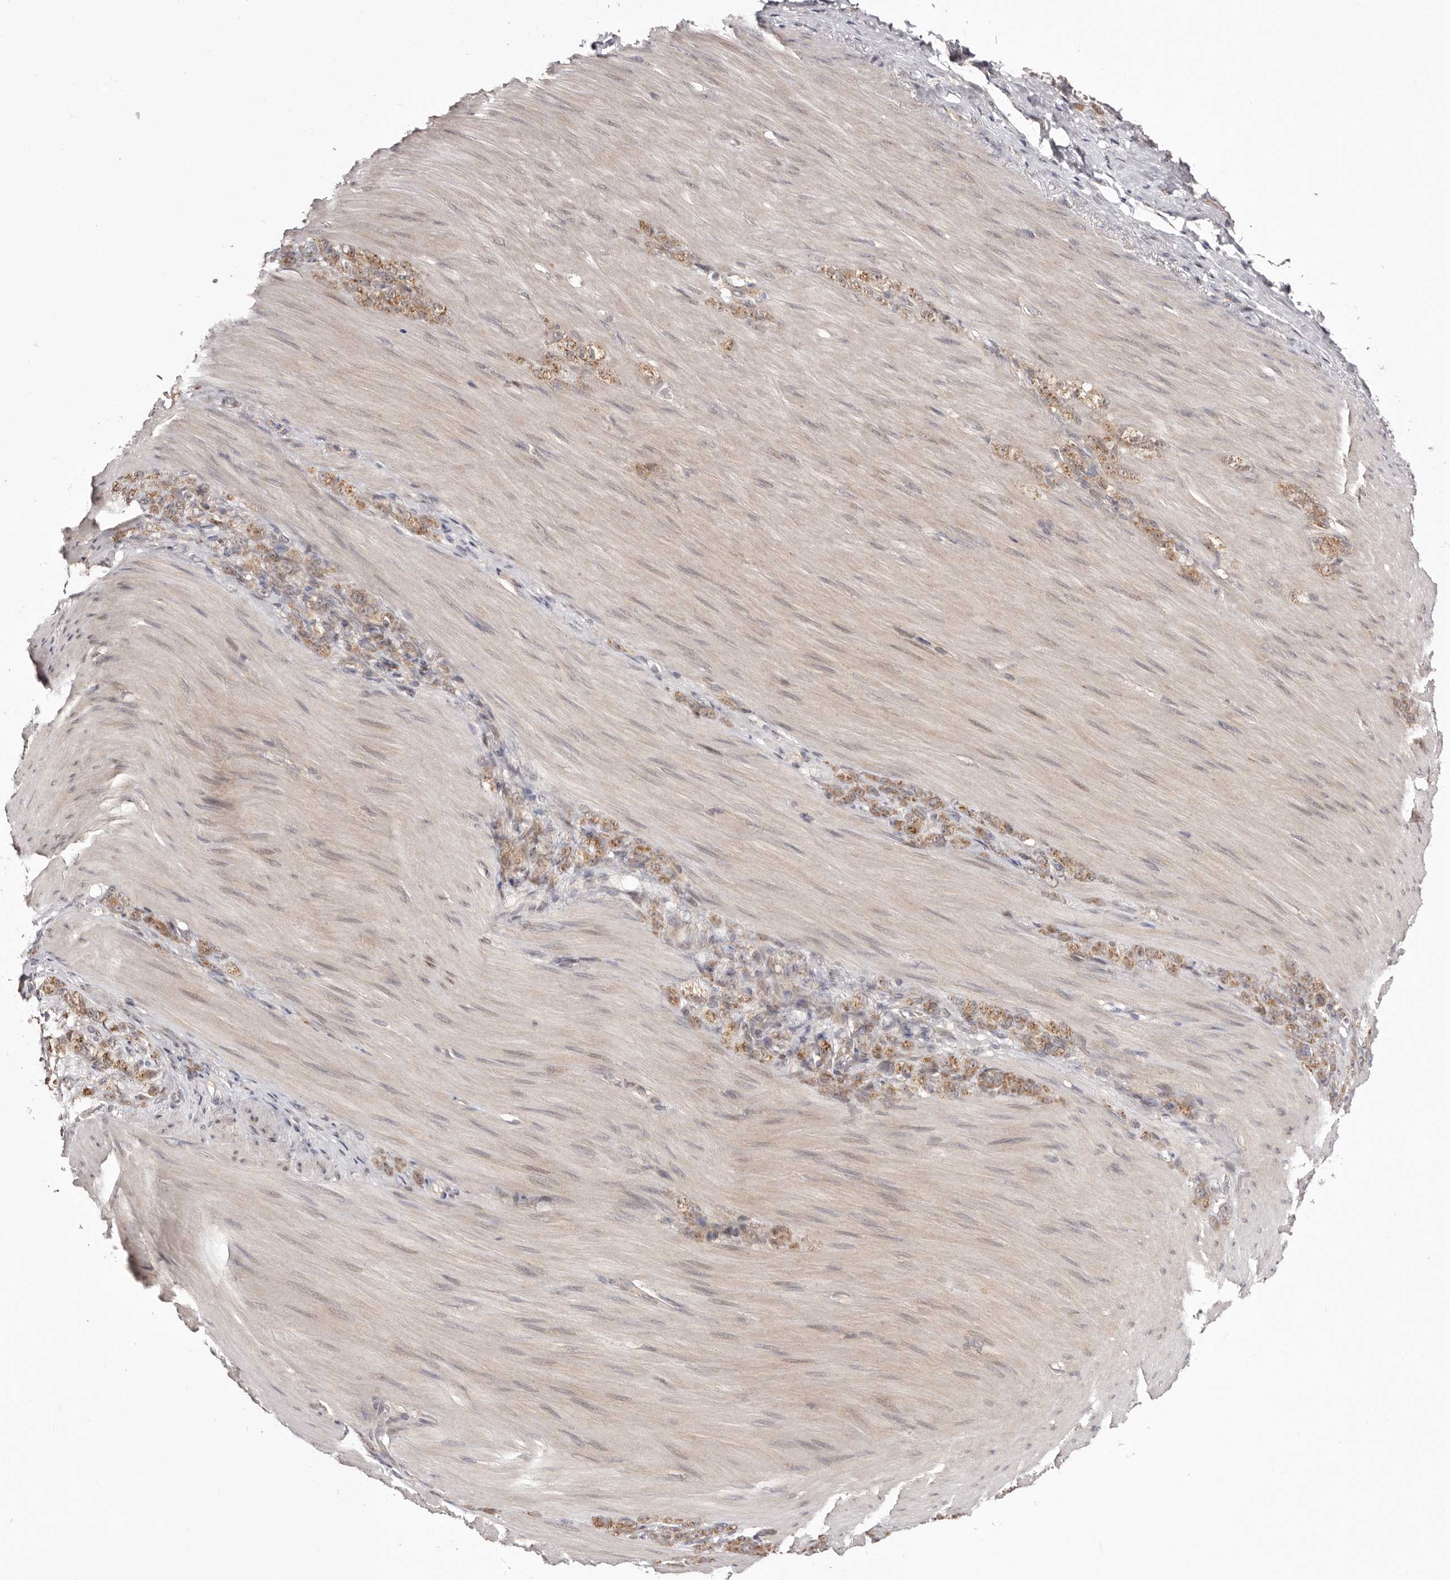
{"staining": {"intensity": "moderate", "quantity": ">75%", "location": "cytoplasmic/membranous"}, "tissue": "stomach cancer", "cell_type": "Tumor cells", "image_type": "cancer", "snomed": [{"axis": "morphology", "description": "Normal tissue, NOS"}, {"axis": "morphology", "description": "Adenocarcinoma, NOS"}, {"axis": "topography", "description": "Stomach"}], "caption": "A micrograph of human stomach adenocarcinoma stained for a protein exhibits moderate cytoplasmic/membranous brown staining in tumor cells.", "gene": "EGR3", "patient": {"sex": "male", "age": 82}}